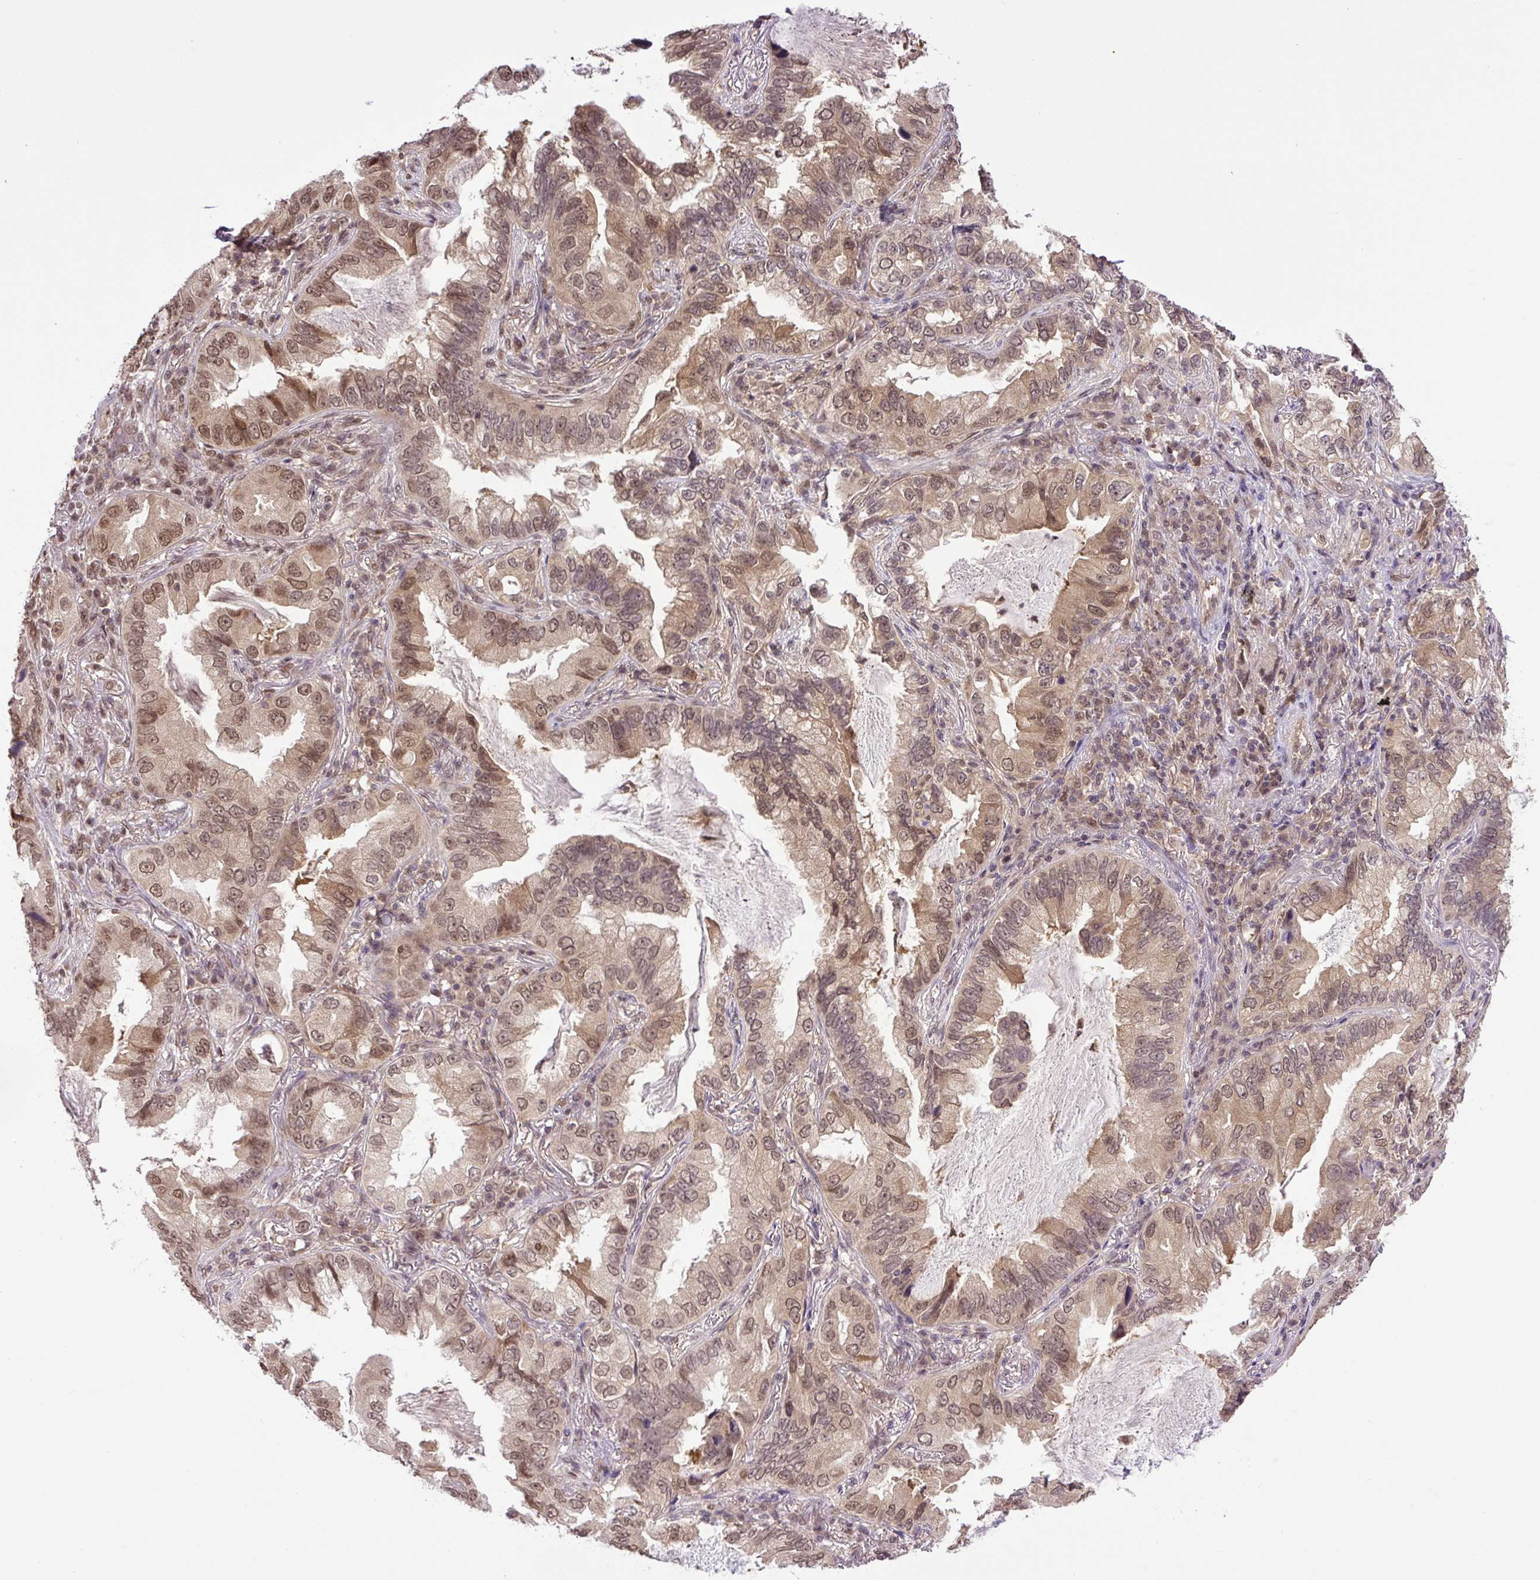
{"staining": {"intensity": "moderate", "quantity": ">75%", "location": "nuclear"}, "tissue": "lung cancer", "cell_type": "Tumor cells", "image_type": "cancer", "snomed": [{"axis": "morphology", "description": "Adenocarcinoma, NOS"}, {"axis": "topography", "description": "Lung"}], "caption": "Immunohistochemistry (IHC) of lung cancer (adenocarcinoma) shows medium levels of moderate nuclear positivity in about >75% of tumor cells.", "gene": "SGTA", "patient": {"sex": "female", "age": 69}}